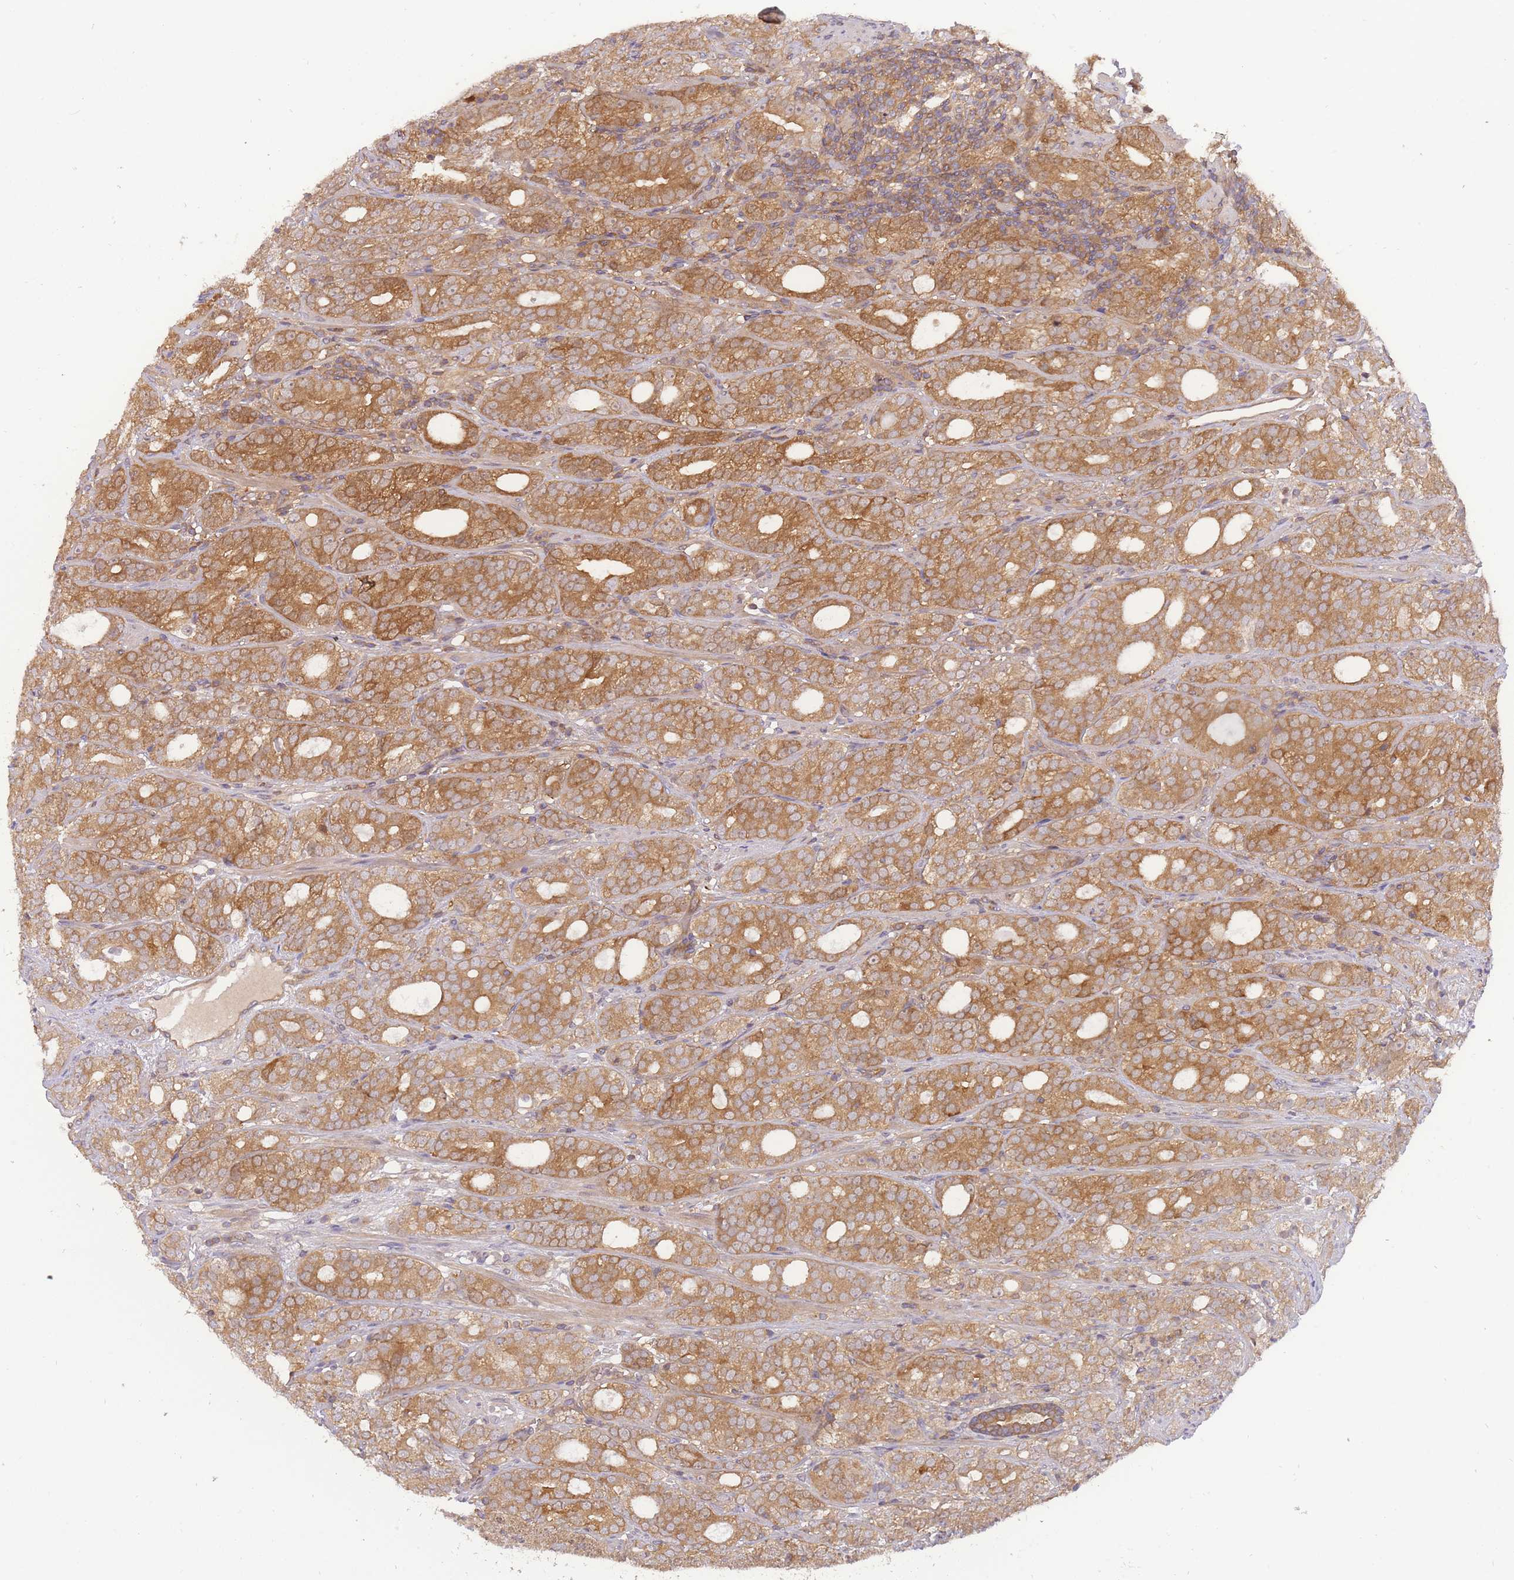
{"staining": {"intensity": "moderate", "quantity": ">75%", "location": "cytoplasmic/membranous"}, "tissue": "prostate cancer", "cell_type": "Tumor cells", "image_type": "cancer", "snomed": [{"axis": "morphology", "description": "Adenocarcinoma, High grade"}, {"axis": "topography", "description": "Prostate"}], "caption": "The image shows immunohistochemical staining of prostate high-grade adenocarcinoma. There is moderate cytoplasmic/membranous staining is seen in approximately >75% of tumor cells.", "gene": "PREP", "patient": {"sex": "male", "age": 64}}